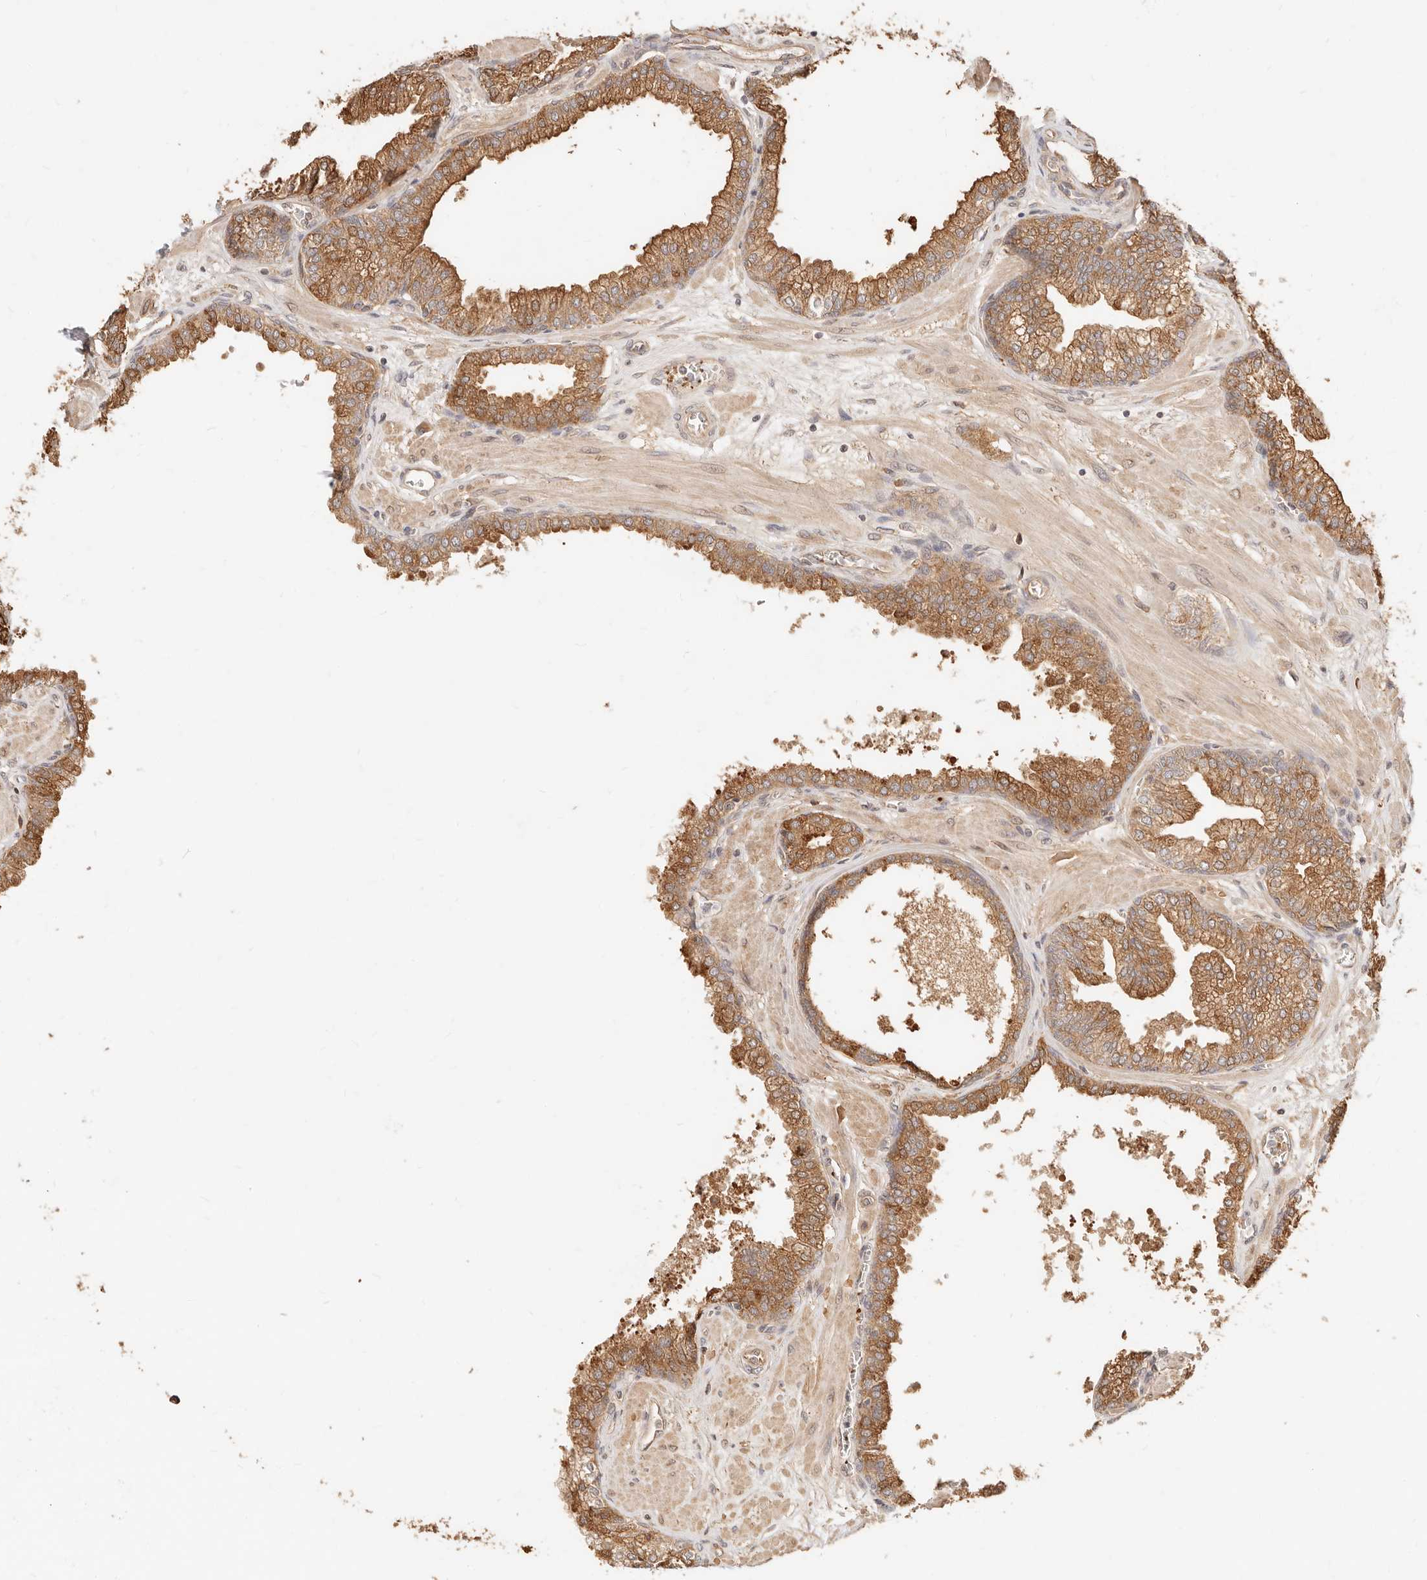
{"staining": {"intensity": "strong", "quantity": "25%-75%", "location": "cytoplasmic/membranous"}, "tissue": "prostate", "cell_type": "Glandular cells", "image_type": "normal", "snomed": [{"axis": "morphology", "description": "Normal tissue, NOS"}, {"axis": "morphology", "description": "Urothelial carcinoma, Low grade"}, {"axis": "topography", "description": "Urinary bladder"}, {"axis": "topography", "description": "Prostate"}], "caption": "Protein analysis of unremarkable prostate displays strong cytoplasmic/membranous staining in about 25%-75% of glandular cells.", "gene": "UBXN10", "patient": {"sex": "male", "age": 60}}